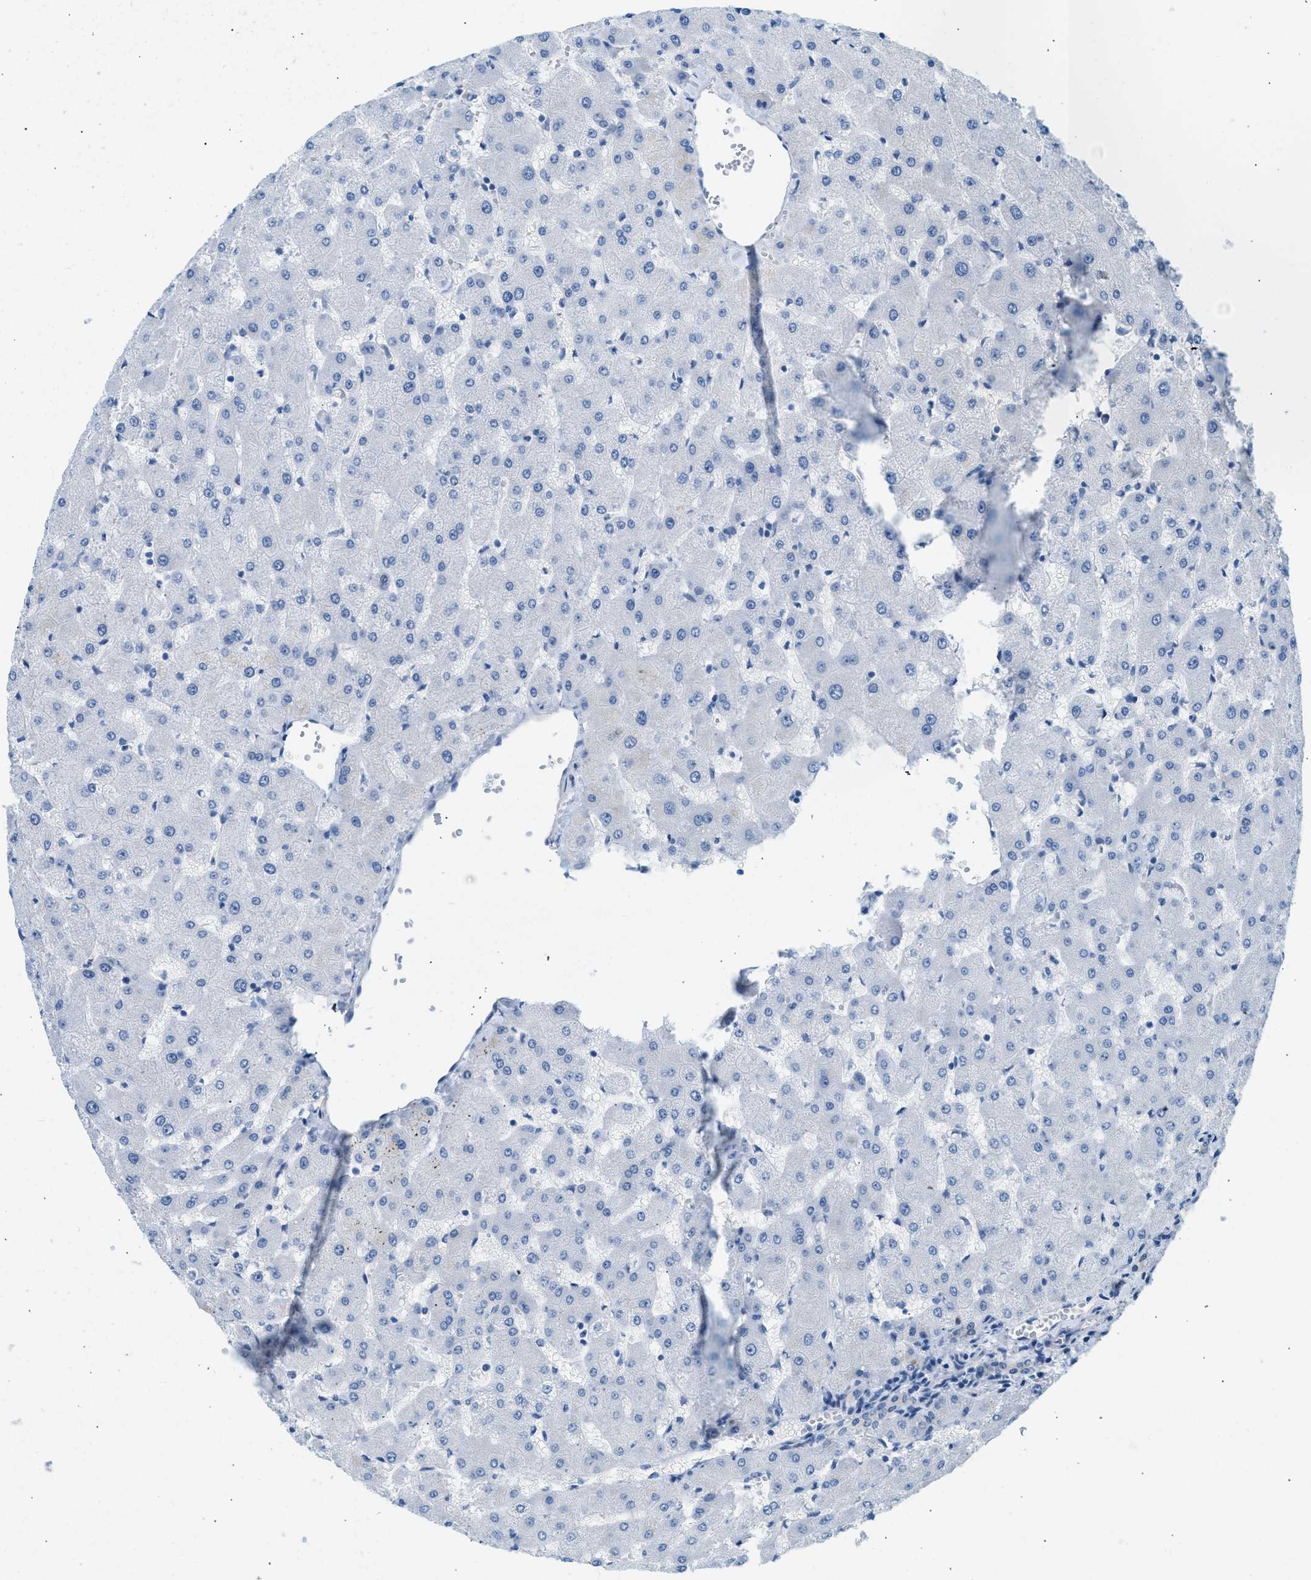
{"staining": {"intensity": "negative", "quantity": "none", "location": "none"}, "tissue": "liver", "cell_type": "Cholangiocytes", "image_type": "normal", "snomed": [{"axis": "morphology", "description": "Normal tissue, NOS"}, {"axis": "topography", "description": "Liver"}], "caption": "DAB immunohistochemical staining of unremarkable liver reveals no significant positivity in cholangiocytes. (Stains: DAB immunohistochemistry (IHC) with hematoxylin counter stain, Microscopy: brightfield microscopy at high magnification).", "gene": "SPAM1", "patient": {"sex": "female", "age": 63}}